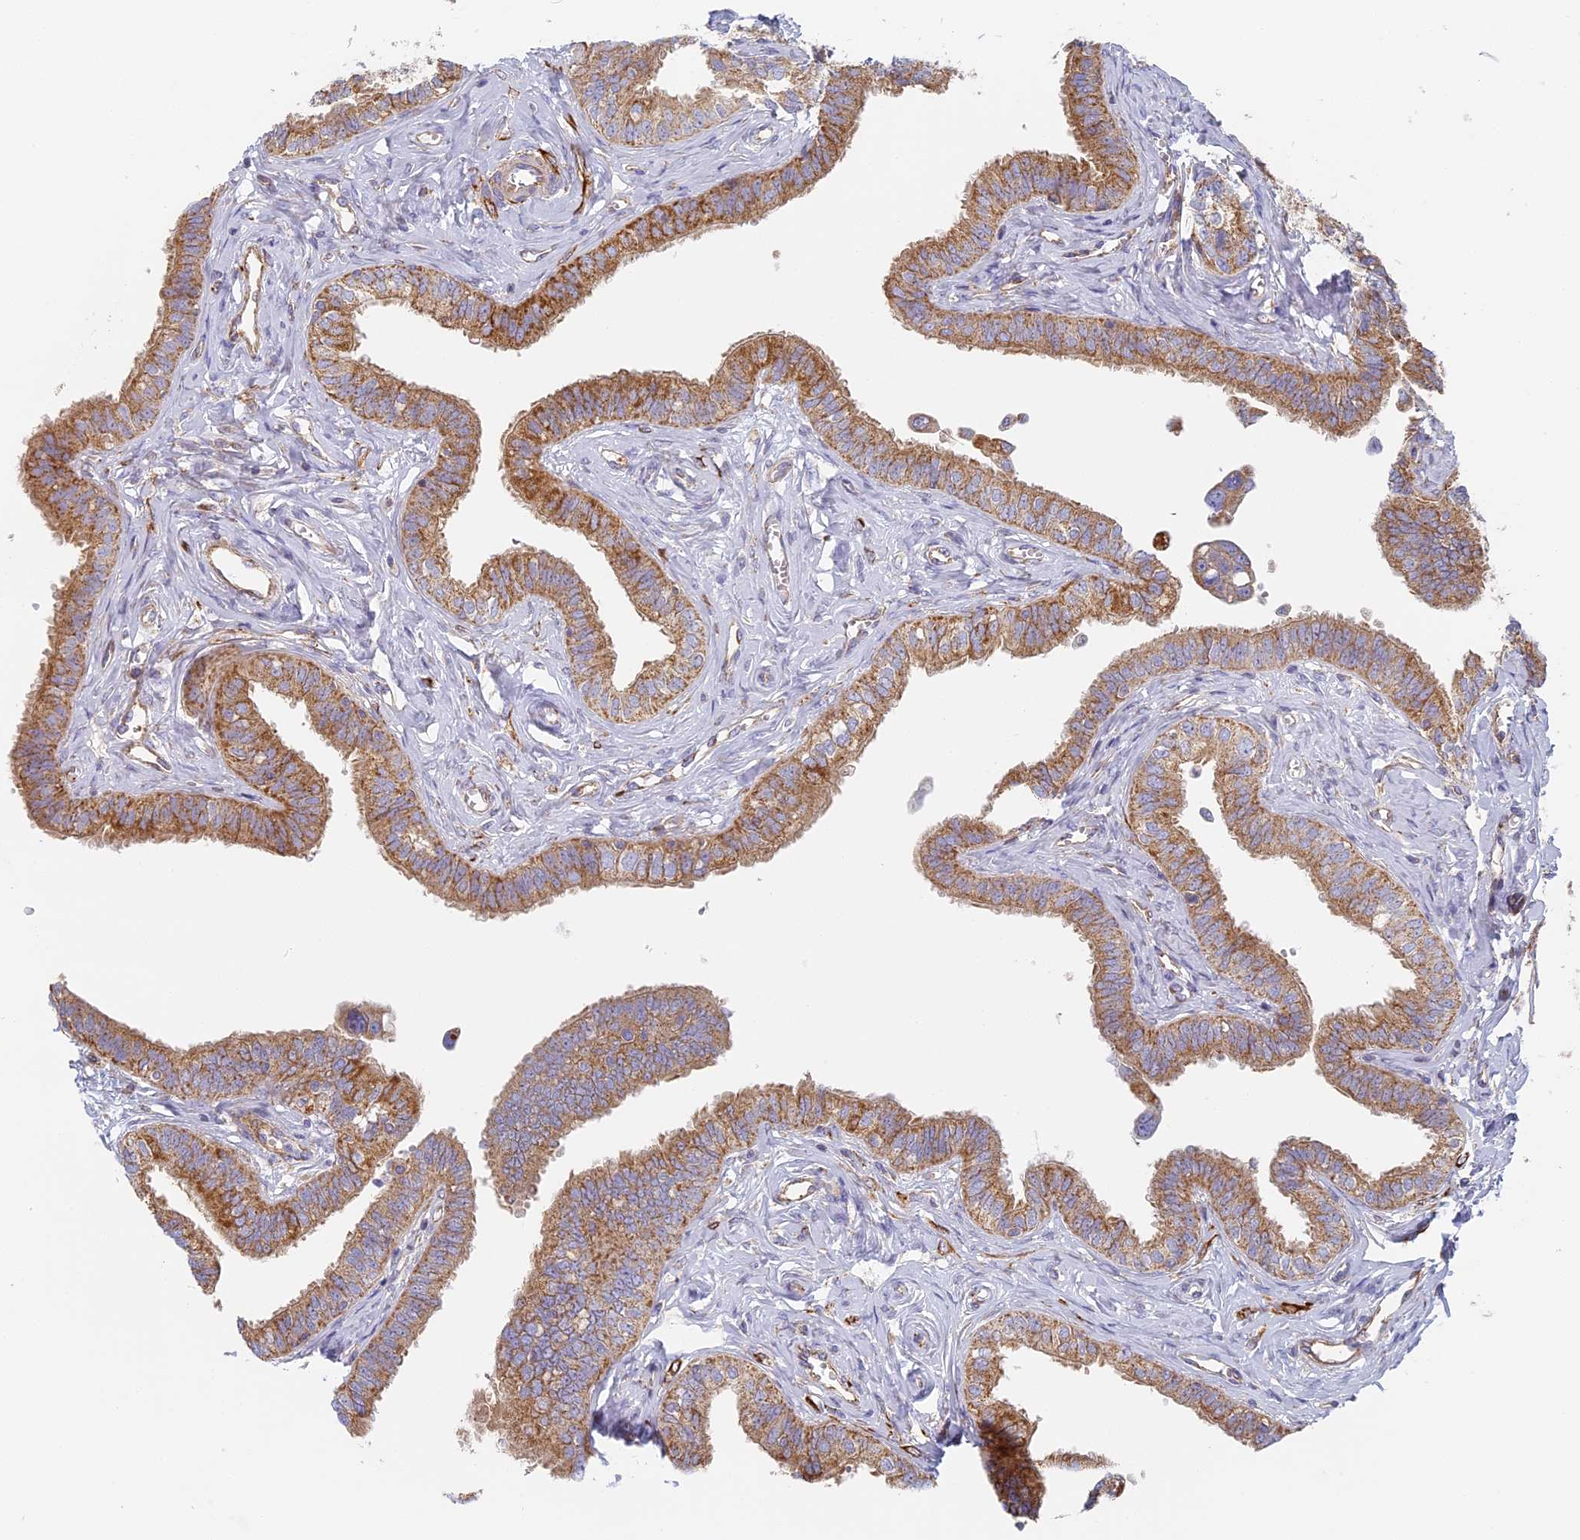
{"staining": {"intensity": "moderate", "quantity": ">75%", "location": "cytoplasmic/membranous"}, "tissue": "fallopian tube", "cell_type": "Glandular cells", "image_type": "normal", "snomed": [{"axis": "morphology", "description": "Normal tissue, NOS"}, {"axis": "morphology", "description": "Carcinoma, NOS"}, {"axis": "topography", "description": "Fallopian tube"}, {"axis": "topography", "description": "Ovary"}], "caption": "The photomicrograph displays a brown stain indicating the presence of a protein in the cytoplasmic/membranous of glandular cells in fallopian tube. (brown staining indicates protein expression, while blue staining denotes nuclei).", "gene": "DDA1", "patient": {"sex": "female", "age": 59}}